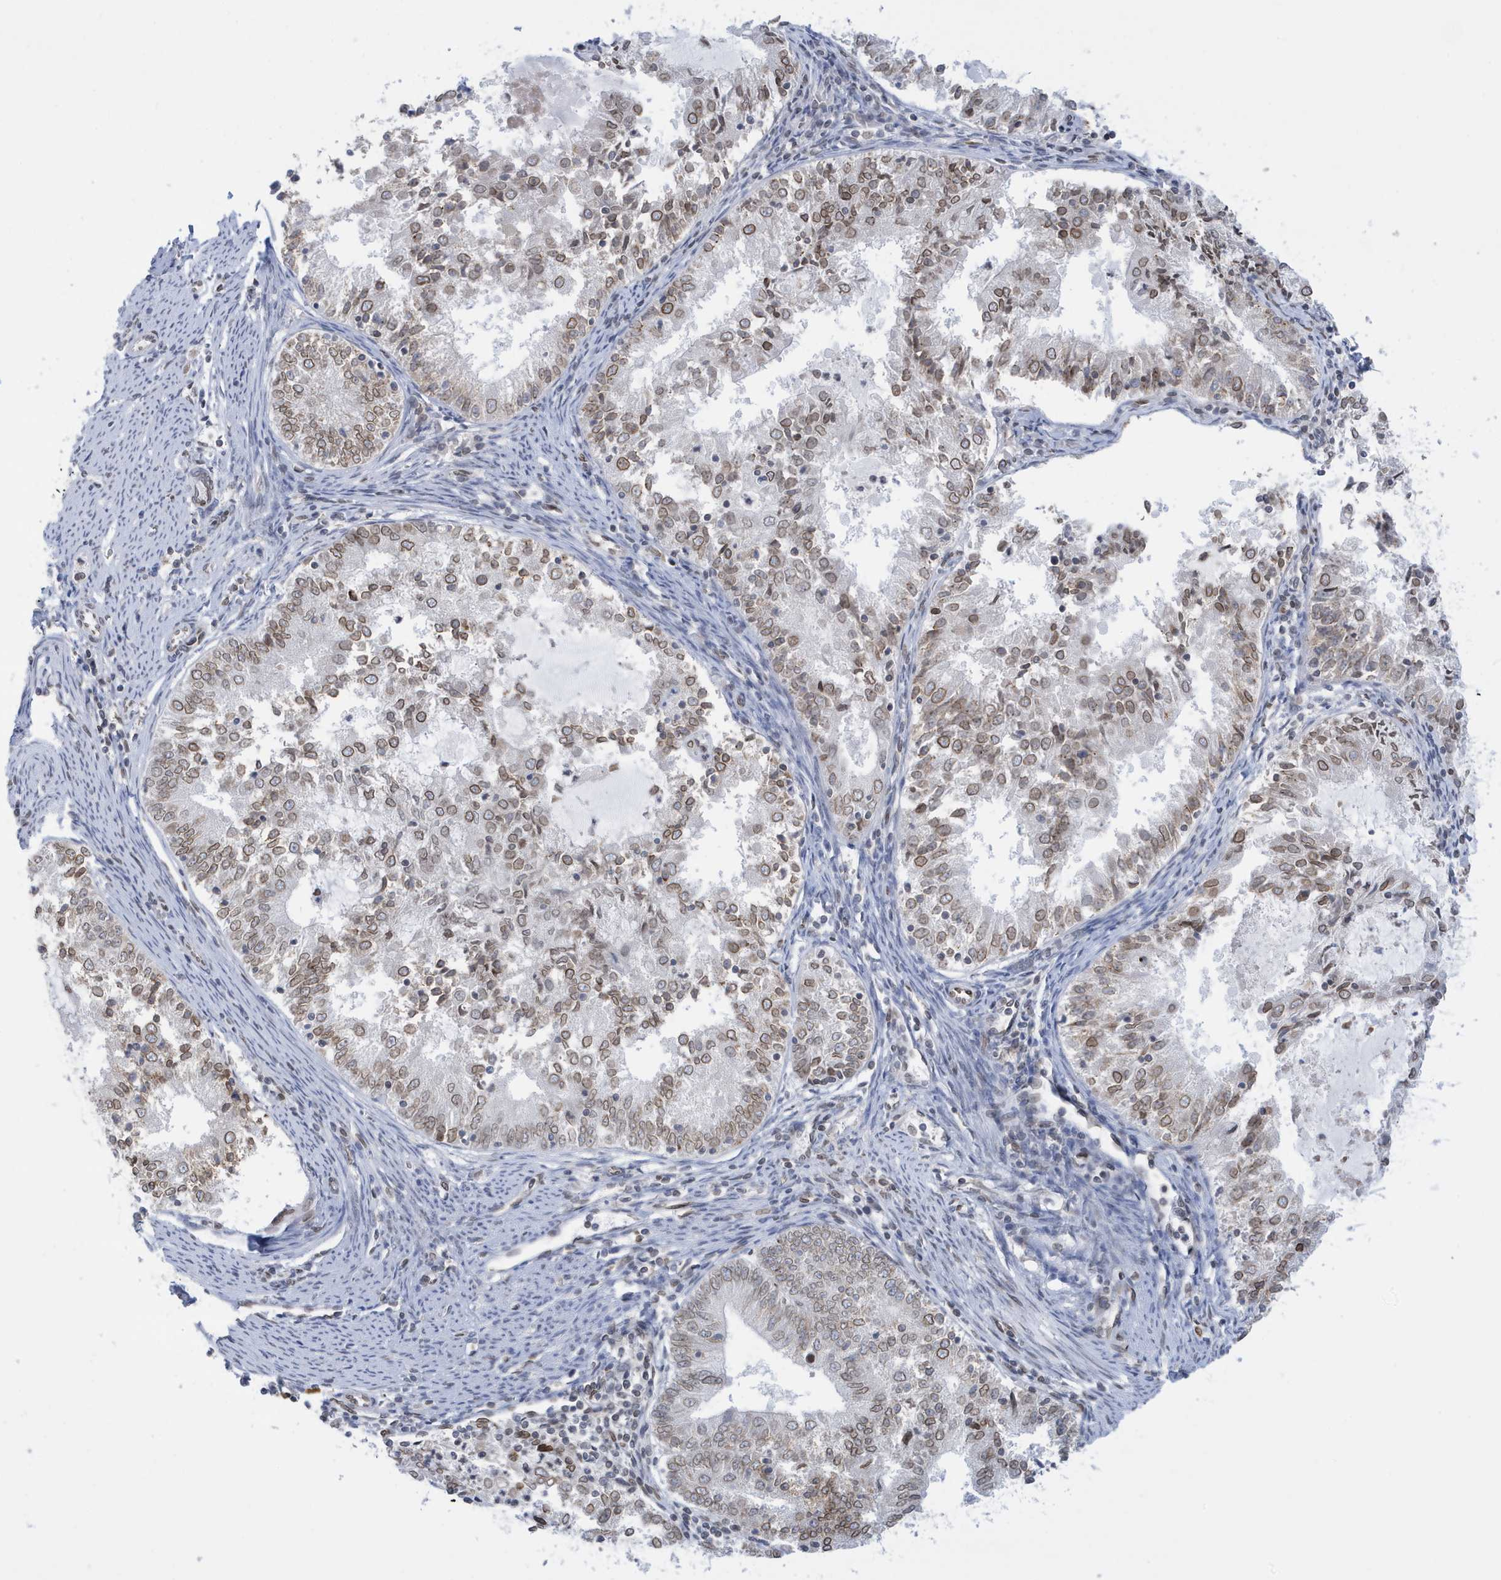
{"staining": {"intensity": "moderate", "quantity": "25%-75%", "location": "nuclear"}, "tissue": "endometrial cancer", "cell_type": "Tumor cells", "image_type": "cancer", "snomed": [{"axis": "morphology", "description": "Adenocarcinoma, NOS"}, {"axis": "topography", "description": "Endometrium"}], "caption": "The image reveals staining of endometrial adenocarcinoma, revealing moderate nuclear protein staining (brown color) within tumor cells. The staining is performed using DAB (3,3'-diaminobenzidine) brown chromogen to label protein expression. The nuclei are counter-stained blue using hematoxylin.", "gene": "PCYT1A", "patient": {"sex": "female", "age": 57}}